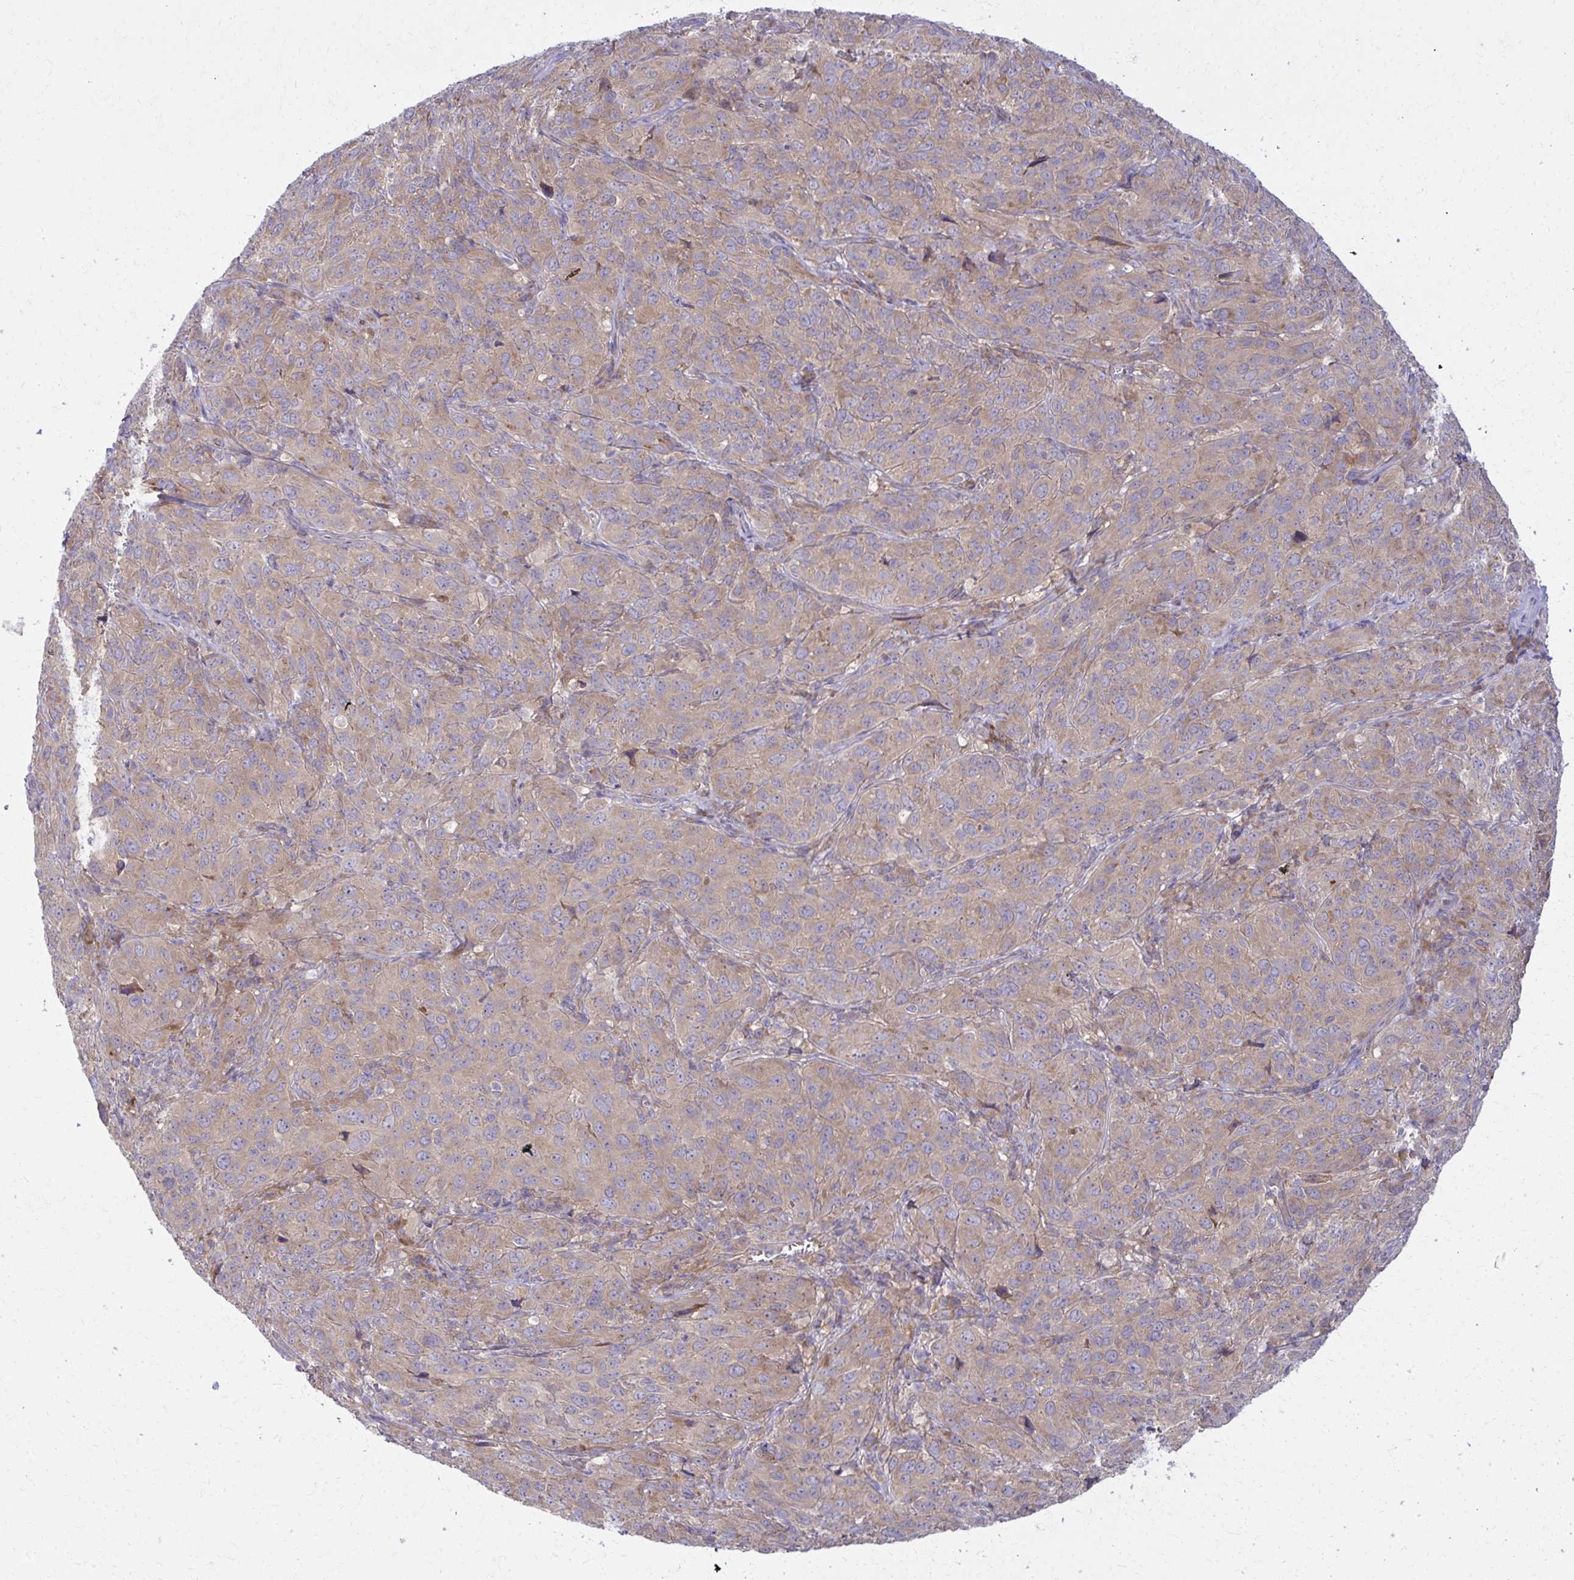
{"staining": {"intensity": "weak", "quantity": ">75%", "location": "cytoplasmic/membranous"}, "tissue": "cervical cancer", "cell_type": "Tumor cells", "image_type": "cancer", "snomed": [{"axis": "morphology", "description": "Normal tissue, NOS"}, {"axis": "morphology", "description": "Squamous cell carcinoma, NOS"}, {"axis": "topography", "description": "Cervix"}], "caption": "Squamous cell carcinoma (cervical) tissue demonstrates weak cytoplasmic/membranous positivity in approximately >75% of tumor cells, visualized by immunohistochemistry. The staining was performed using DAB to visualize the protein expression in brown, while the nuclei were stained in blue with hematoxylin (Magnification: 20x).", "gene": "CEMP1", "patient": {"sex": "female", "age": 51}}